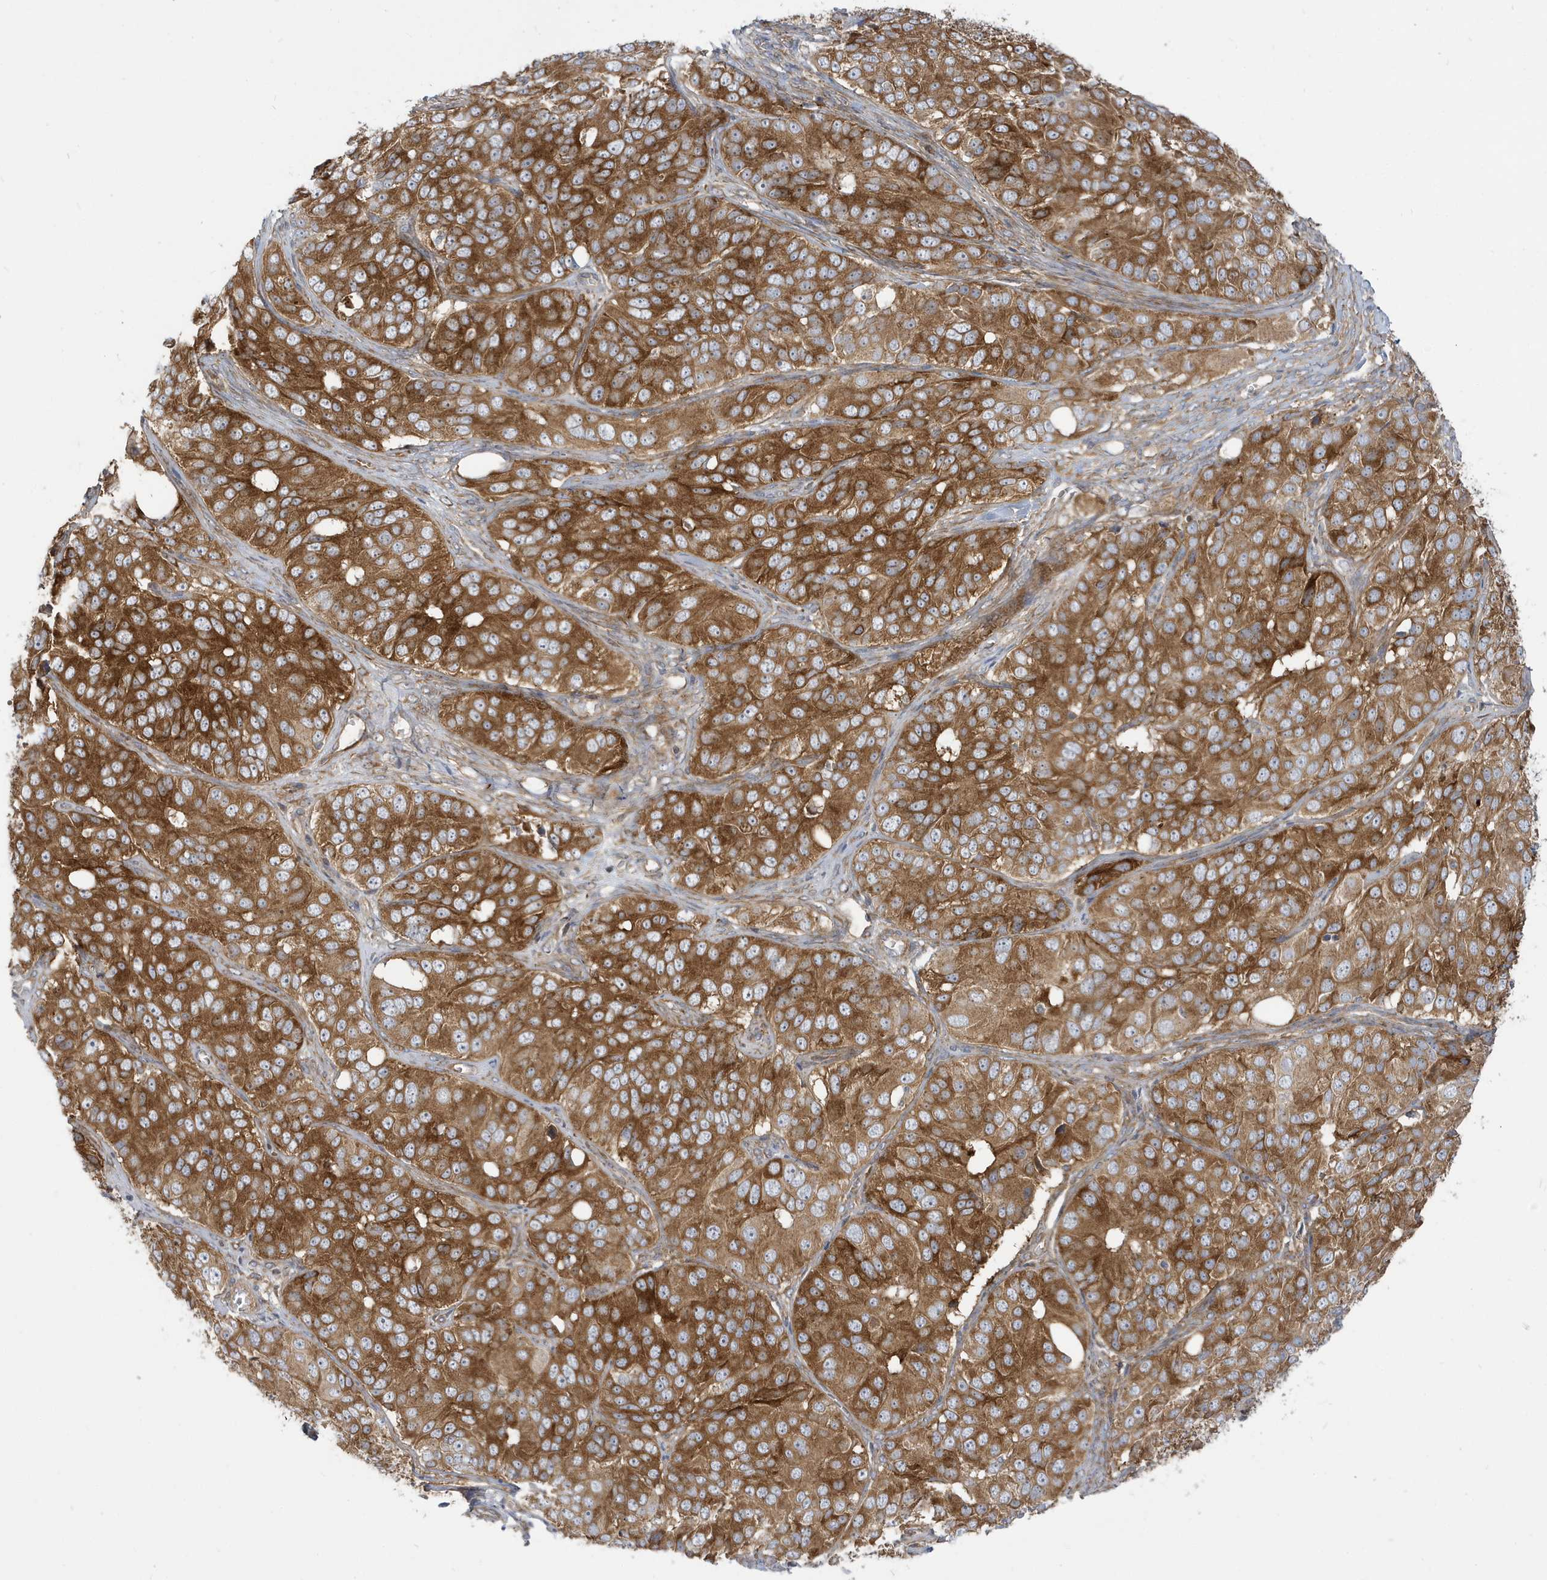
{"staining": {"intensity": "strong", "quantity": ">75%", "location": "cytoplasmic/membranous"}, "tissue": "ovarian cancer", "cell_type": "Tumor cells", "image_type": "cancer", "snomed": [{"axis": "morphology", "description": "Carcinoma, endometroid"}, {"axis": "topography", "description": "Ovary"}], "caption": "Immunohistochemistry image of neoplastic tissue: human ovarian cancer (endometroid carcinoma) stained using immunohistochemistry displays high levels of strong protein expression localized specifically in the cytoplasmic/membranous of tumor cells, appearing as a cytoplasmic/membranous brown color.", "gene": "STAM", "patient": {"sex": "female", "age": 51}}